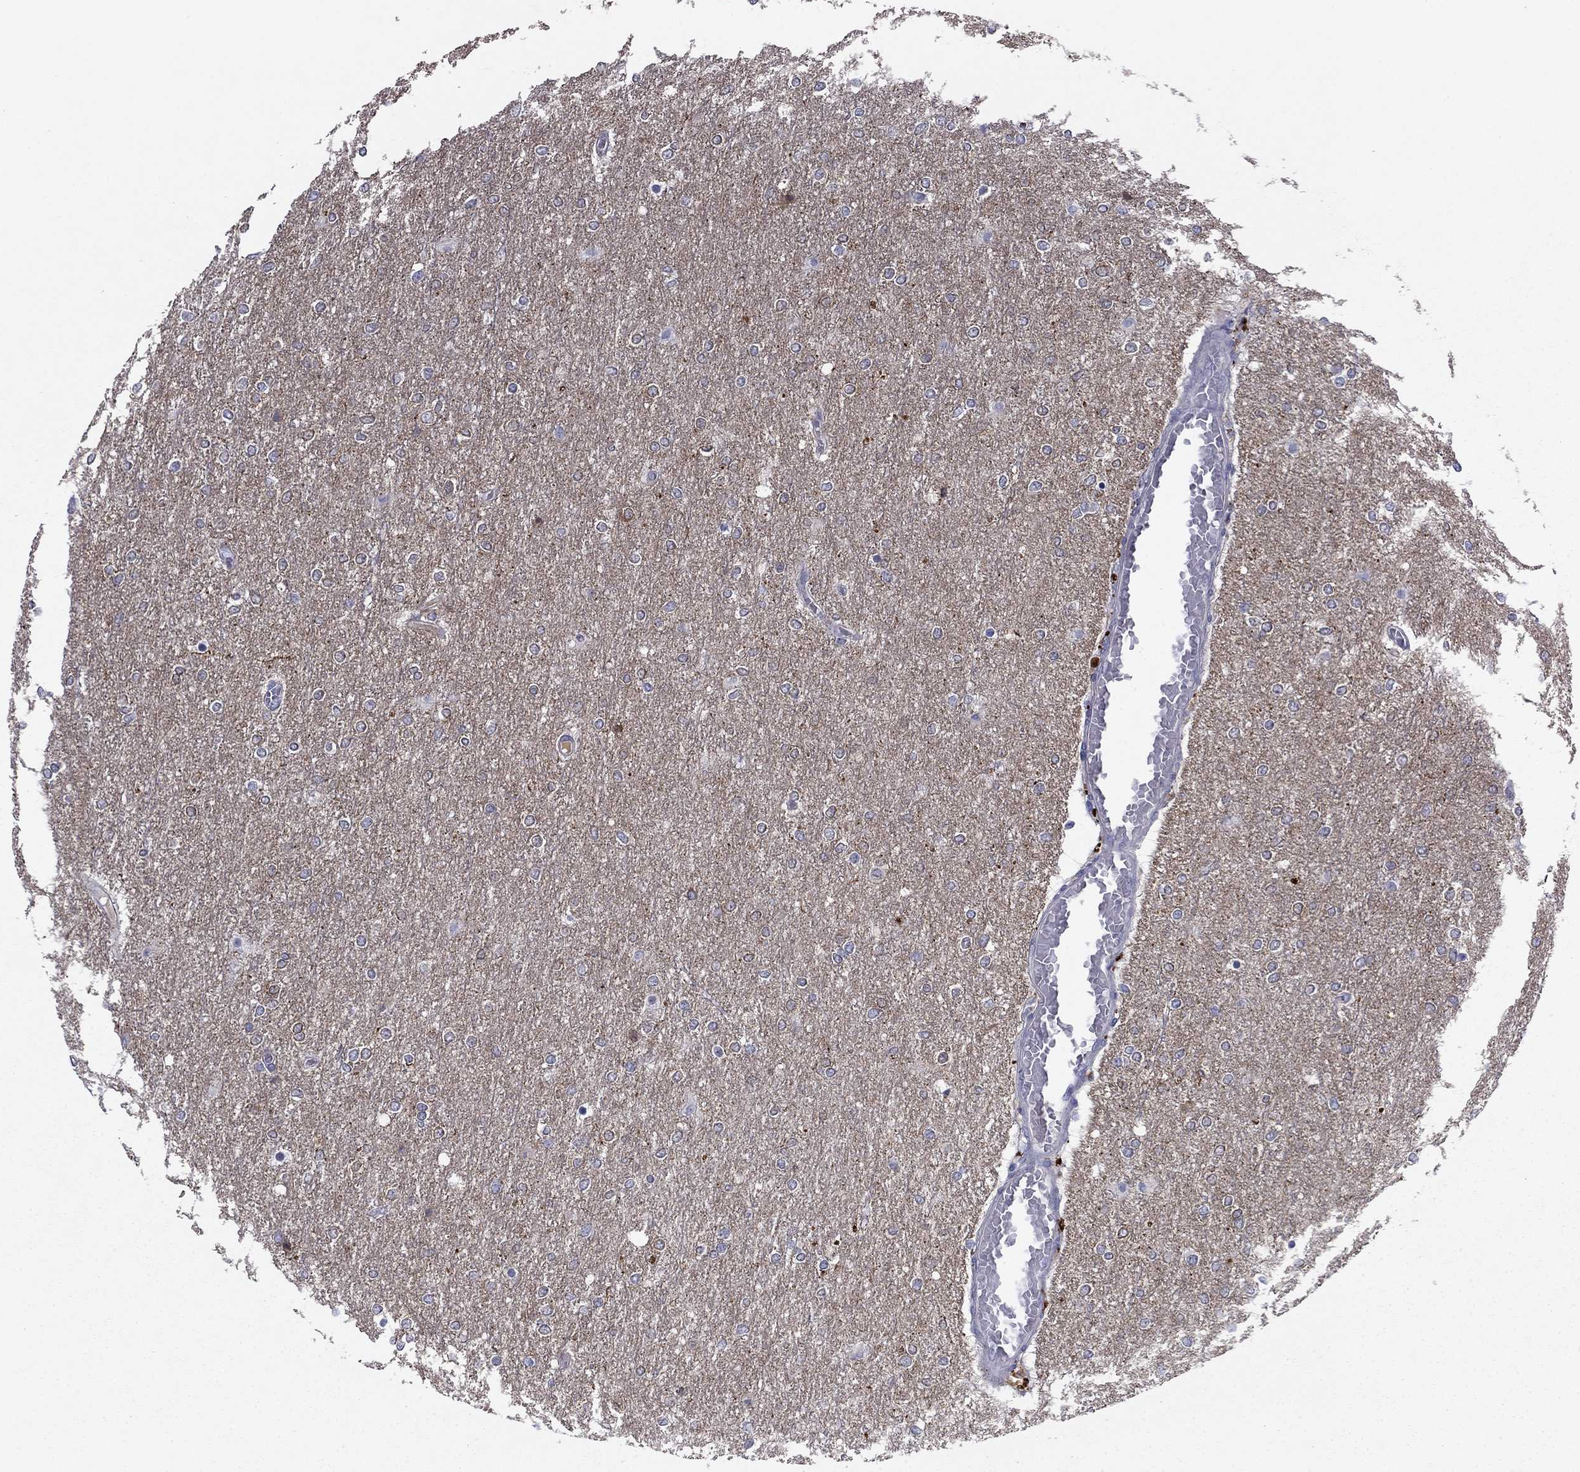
{"staining": {"intensity": "negative", "quantity": "none", "location": "none"}, "tissue": "glioma", "cell_type": "Tumor cells", "image_type": "cancer", "snomed": [{"axis": "morphology", "description": "Glioma, malignant, High grade"}, {"axis": "topography", "description": "Brain"}], "caption": "This is a photomicrograph of immunohistochemistry staining of glioma, which shows no staining in tumor cells.", "gene": "CNTNAP4", "patient": {"sex": "female", "age": 61}}